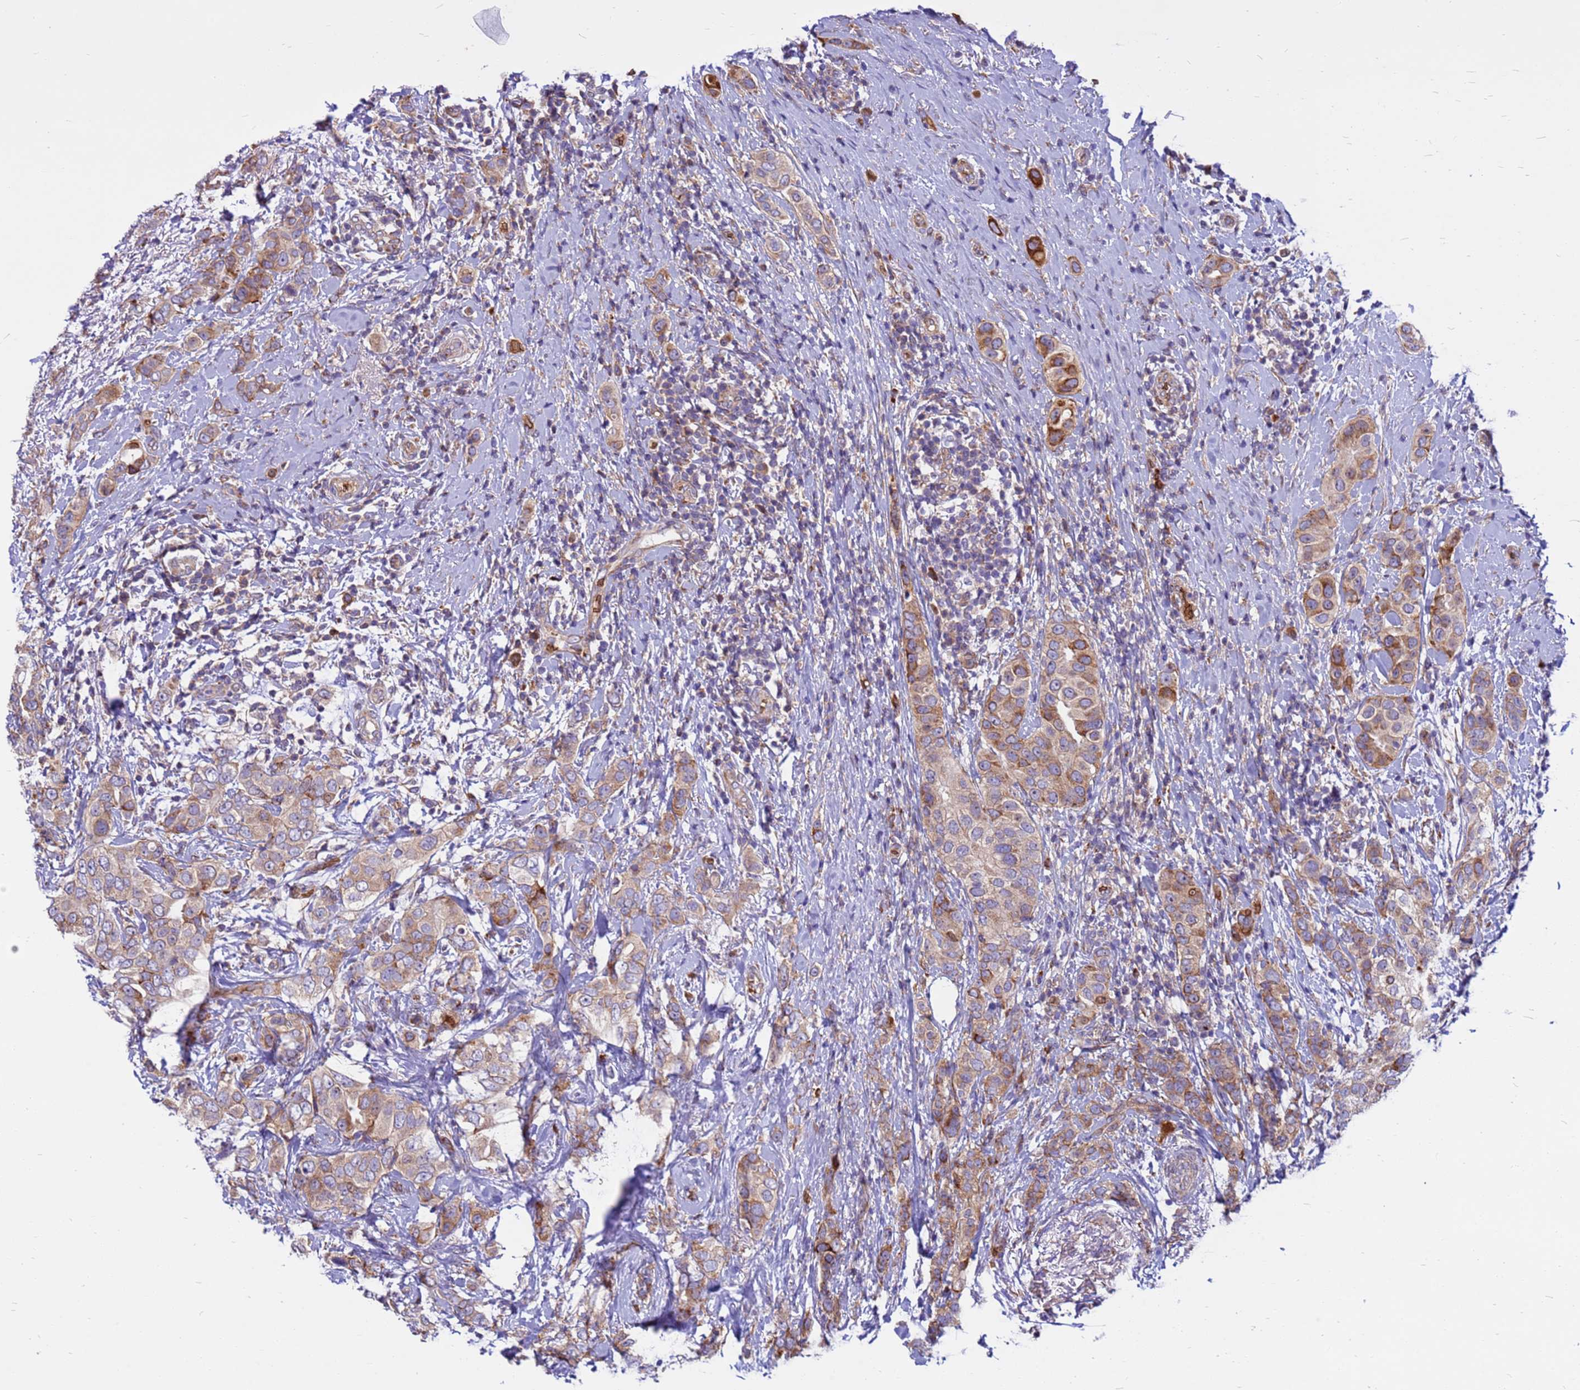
{"staining": {"intensity": "strong", "quantity": "<25%", "location": "cytoplasmic/membranous"}, "tissue": "breast cancer", "cell_type": "Tumor cells", "image_type": "cancer", "snomed": [{"axis": "morphology", "description": "Lobular carcinoma"}, {"axis": "topography", "description": "Breast"}], "caption": "Approximately <25% of tumor cells in lobular carcinoma (breast) display strong cytoplasmic/membranous protein staining as visualized by brown immunohistochemical staining.", "gene": "ZNF669", "patient": {"sex": "female", "age": 51}}